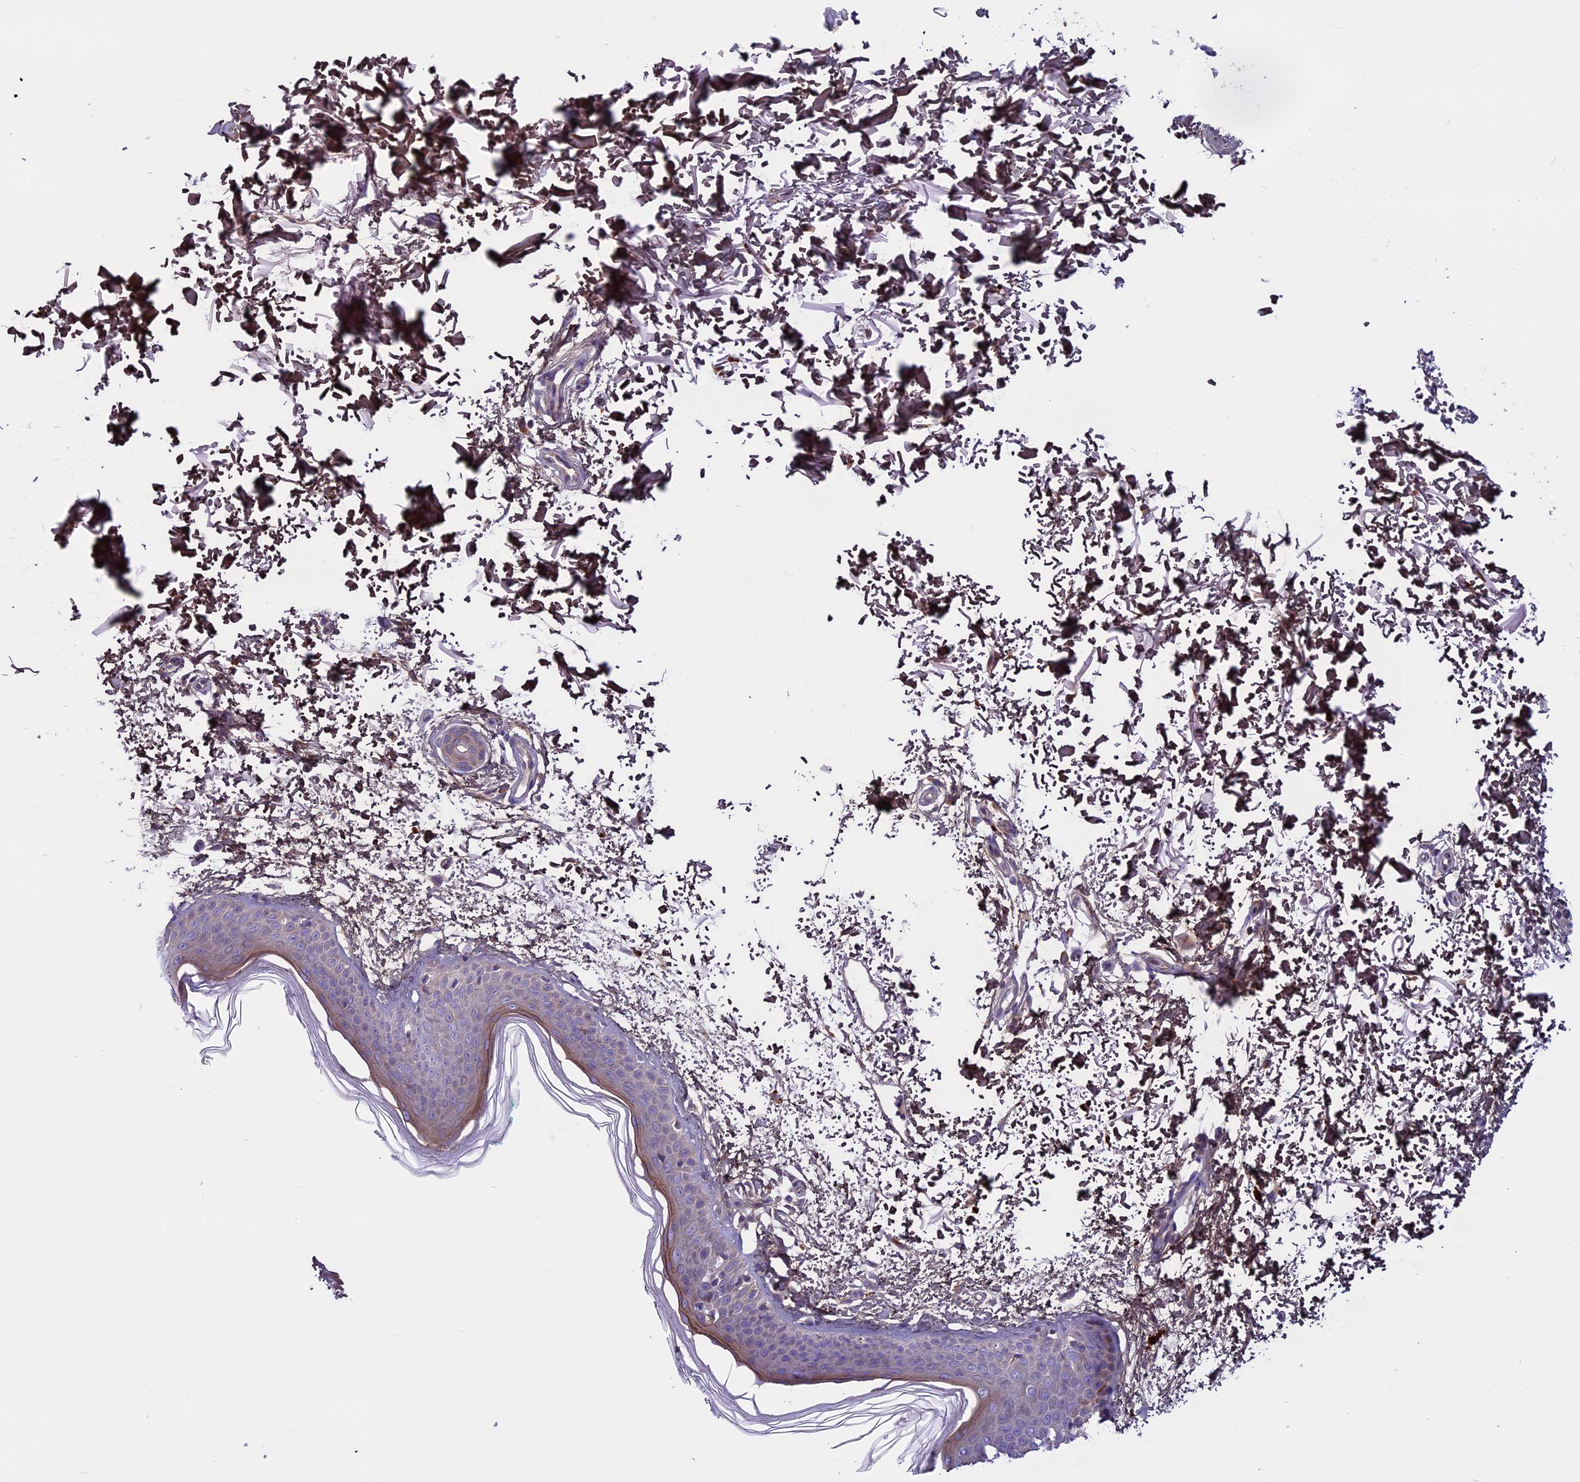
{"staining": {"intensity": "moderate", "quantity": ">75%", "location": "cytoplasmic/membranous"}, "tissue": "skin", "cell_type": "Fibroblasts", "image_type": "normal", "snomed": [{"axis": "morphology", "description": "Normal tissue, NOS"}, {"axis": "topography", "description": "Skin"}], "caption": "IHC photomicrograph of unremarkable skin: human skin stained using IHC demonstrates medium levels of moderate protein expression localized specifically in the cytoplasmic/membranous of fibroblasts, appearing as a cytoplasmic/membranous brown color.", "gene": "DCTN5", "patient": {"sex": "male", "age": 66}}